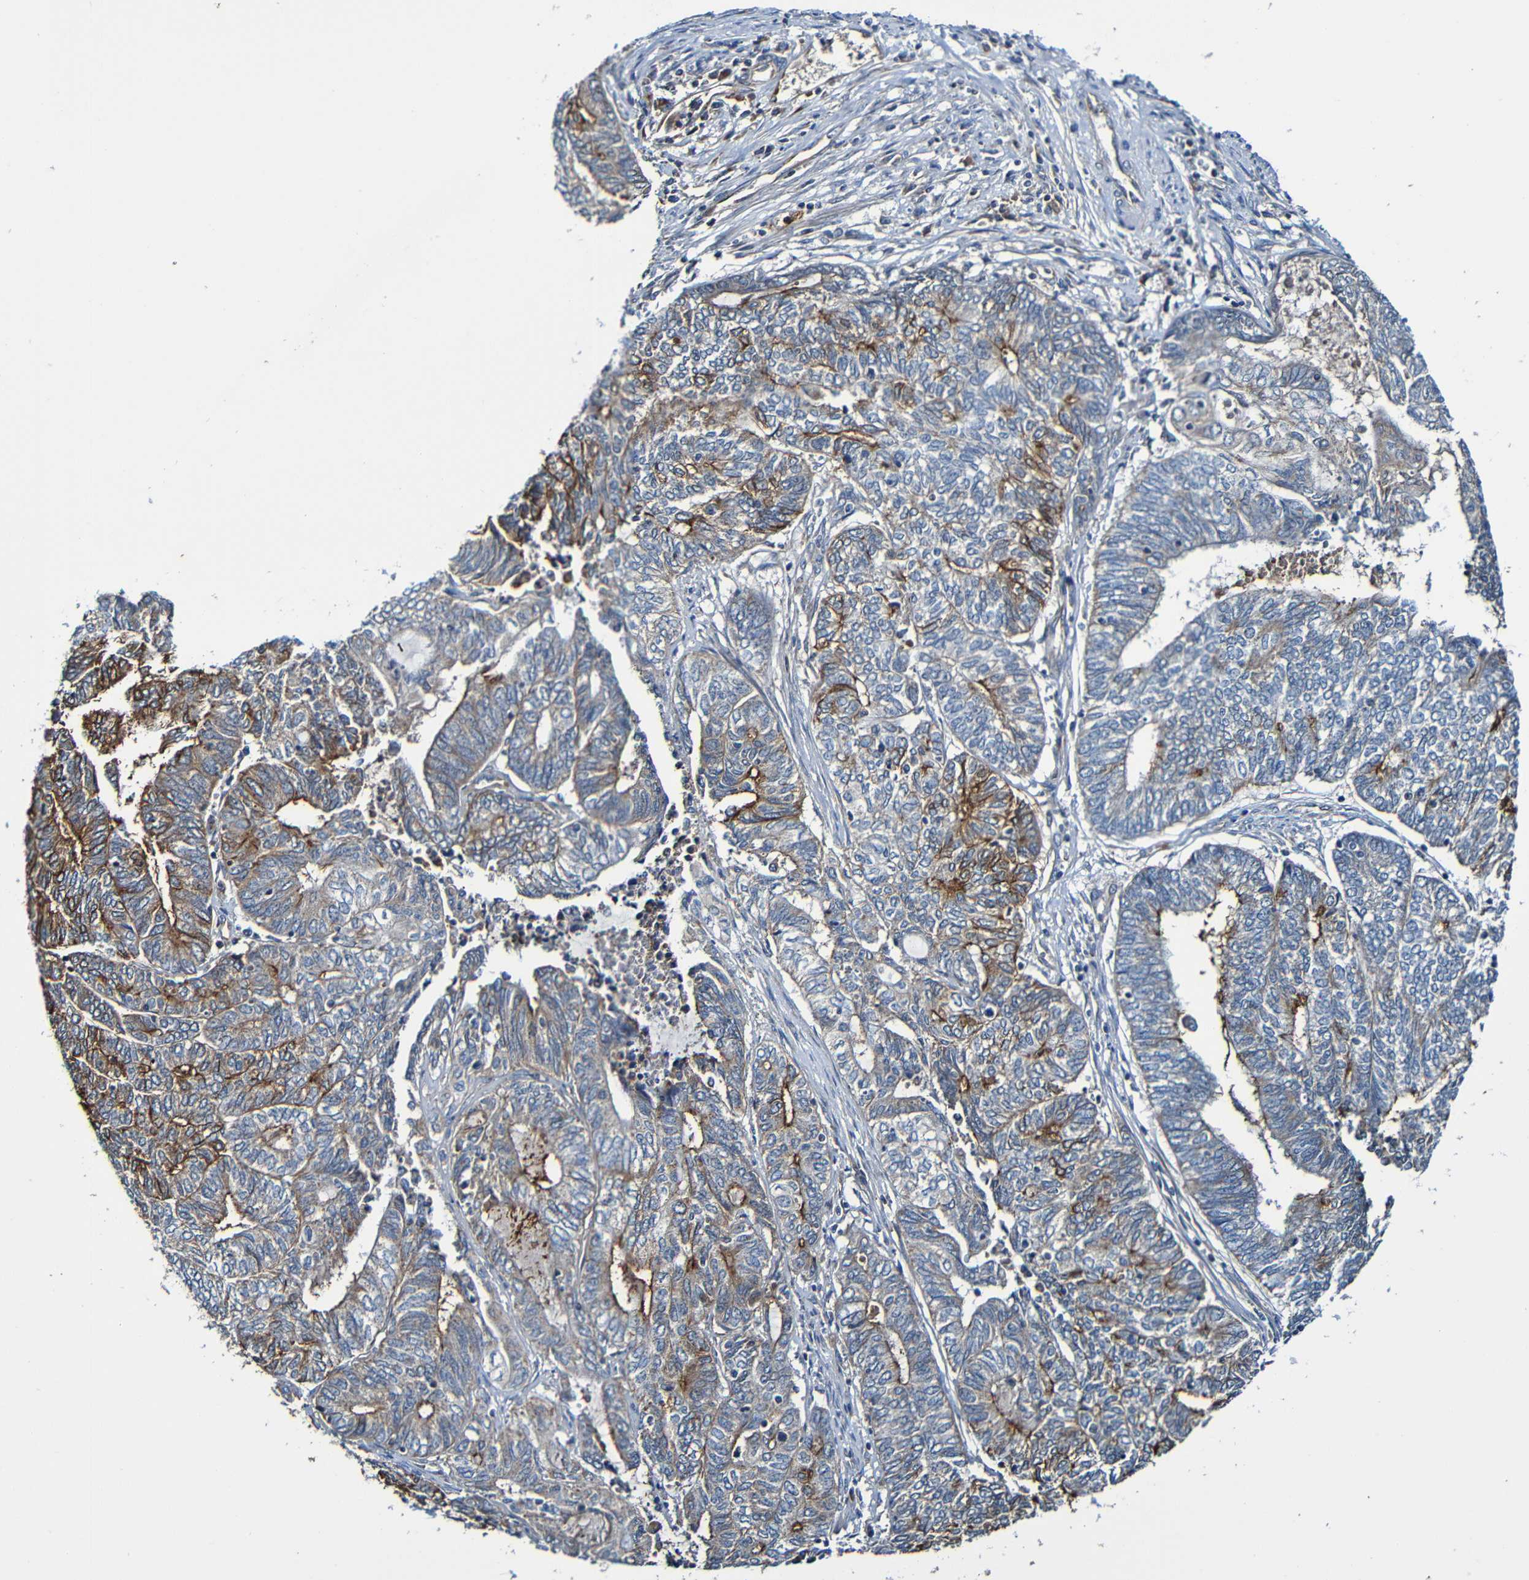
{"staining": {"intensity": "moderate", "quantity": "25%-75%", "location": "cytoplasmic/membranous"}, "tissue": "endometrial cancer", "cell_type": "Tumor cells", "image_type": "cancer", "snomed": [{"axis": "morphology", "description": "Adenocarcinoma, NOS"}, {"axis": "topography", "description": "Uterus"}, {"axis": "topography", "description": "Endometrium"}], "caption": "Approximately 25%-75% of tumor cells in human endometrial cancer (adenocarcinoma) show moderate cytoplasmic/membranous protein expression as visualized by brown immunohistochemical staining.", "gene": "ADAM15", "patient": {"sex": "female", "age": 70}}